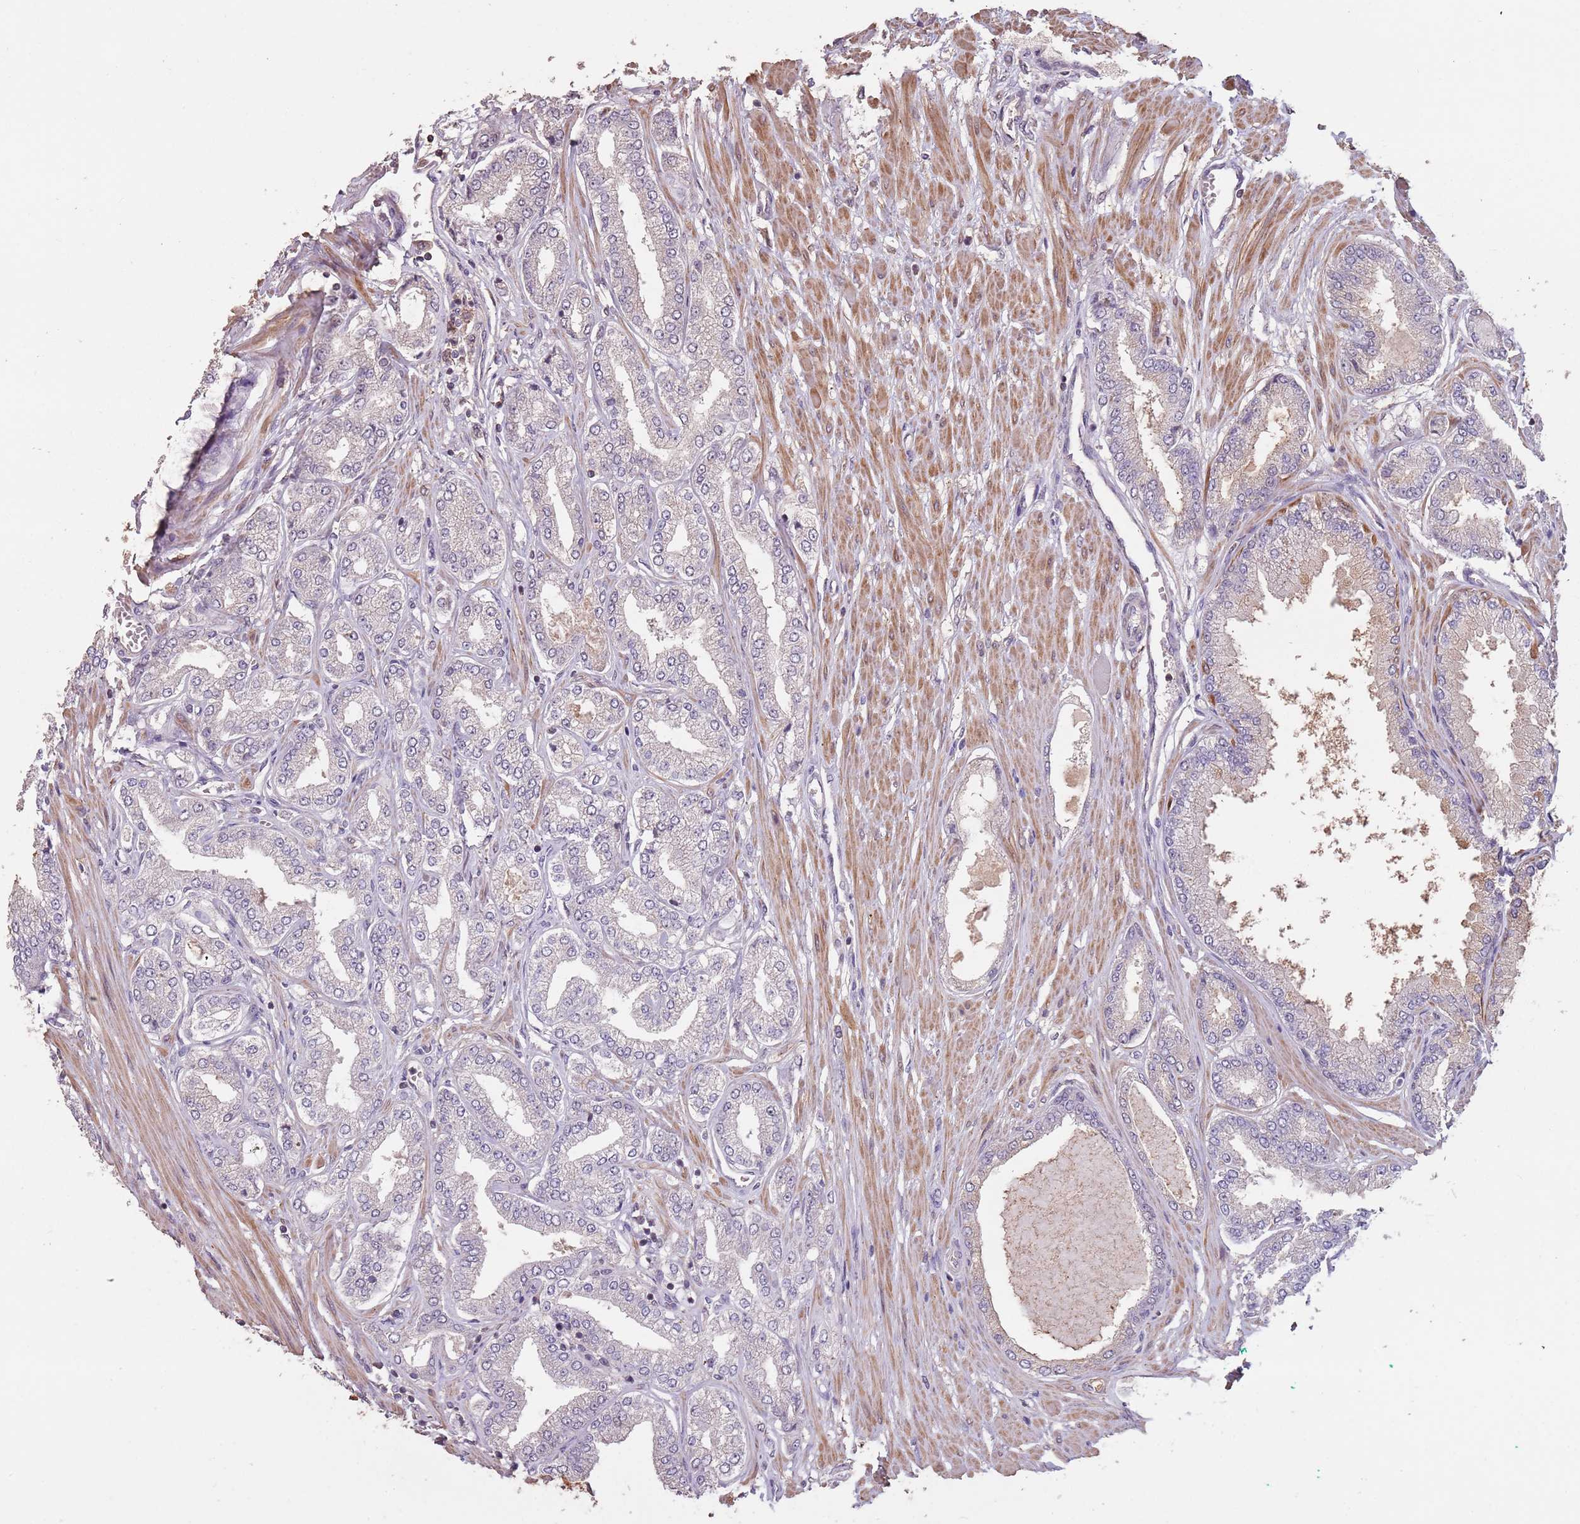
{"staining": {"intensity": "negative", "quantity": "none", "location": "none"}, "tissue": "prostate cancer", "cell_type": "Tumor cells", "image_type": "cancer", "snomed": [{"axis": "morphology", "description": "Adenocarcinoma, Low grade"}, {"axis": "topography", "description": "Prostate"}], "caption": "Protein analysis of prostate cancer (low-grade adenocarcinoma) exhibits no significant expression in tumor cells.", "gene": "MBD3L1", "patient": {"sex": "male", "age": 63}}